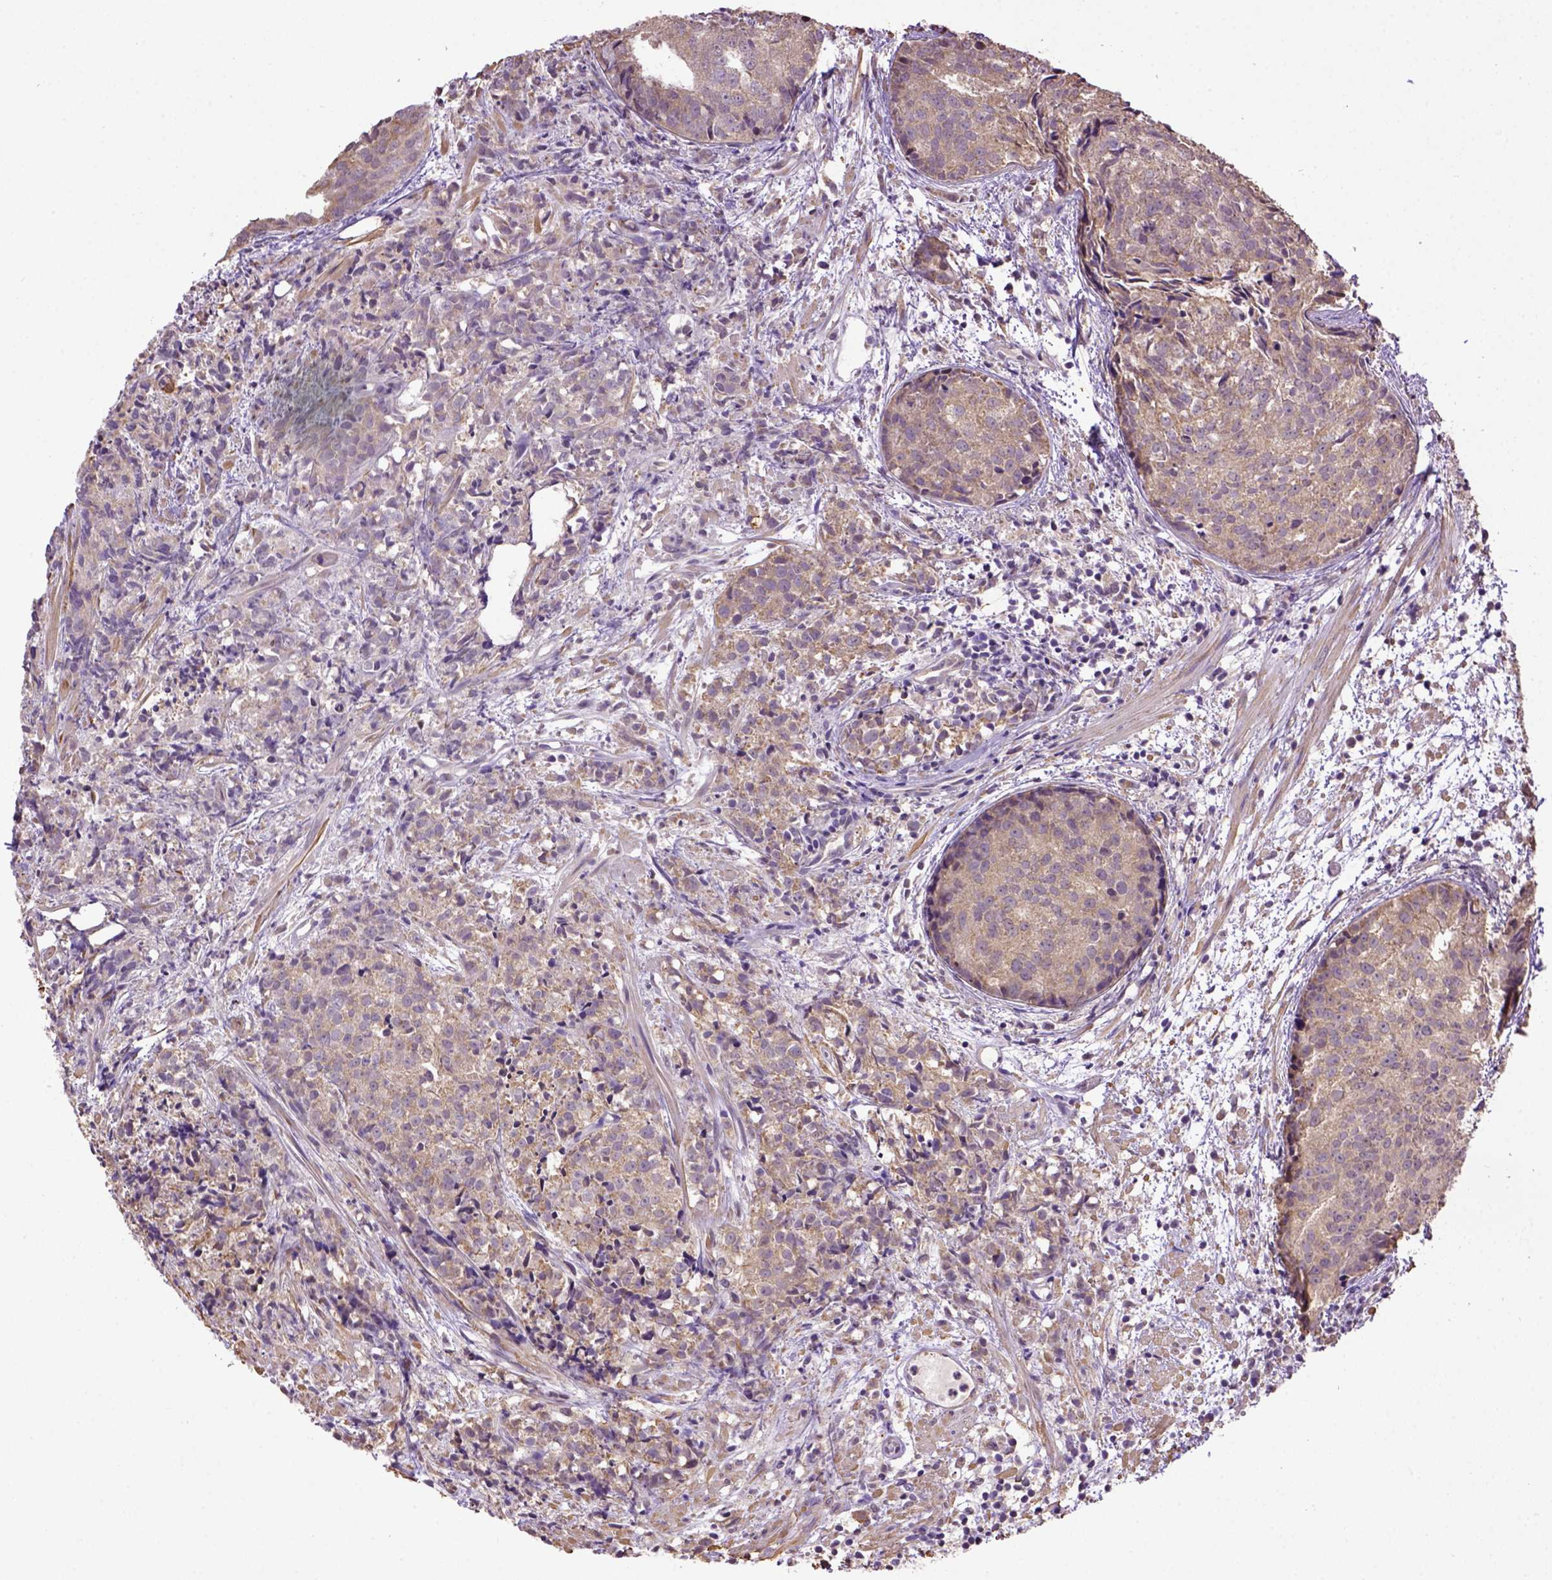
{"staining": {"intensity": "weak", "quantity": "25%-75%", "location": "cytoplasmic/membranous"}, "tissue": "prostate cancer", "cell_type": "Tumor cells", "image_type": "cancer", "snomed": [{"axis": "morphology", "description": "Adenocarcinoma, High grade"}, {"axis": "topography", "description": "Prostate"}], "caption": "Prostate cancer tissue demonstrates weak cytoplasmic/membranous positivity in approximately 25%-75% of tumor cells, visualized by immunohistochemistry.", "gene": "WDR17", "patient": {"sex": "male", "age": 58}}